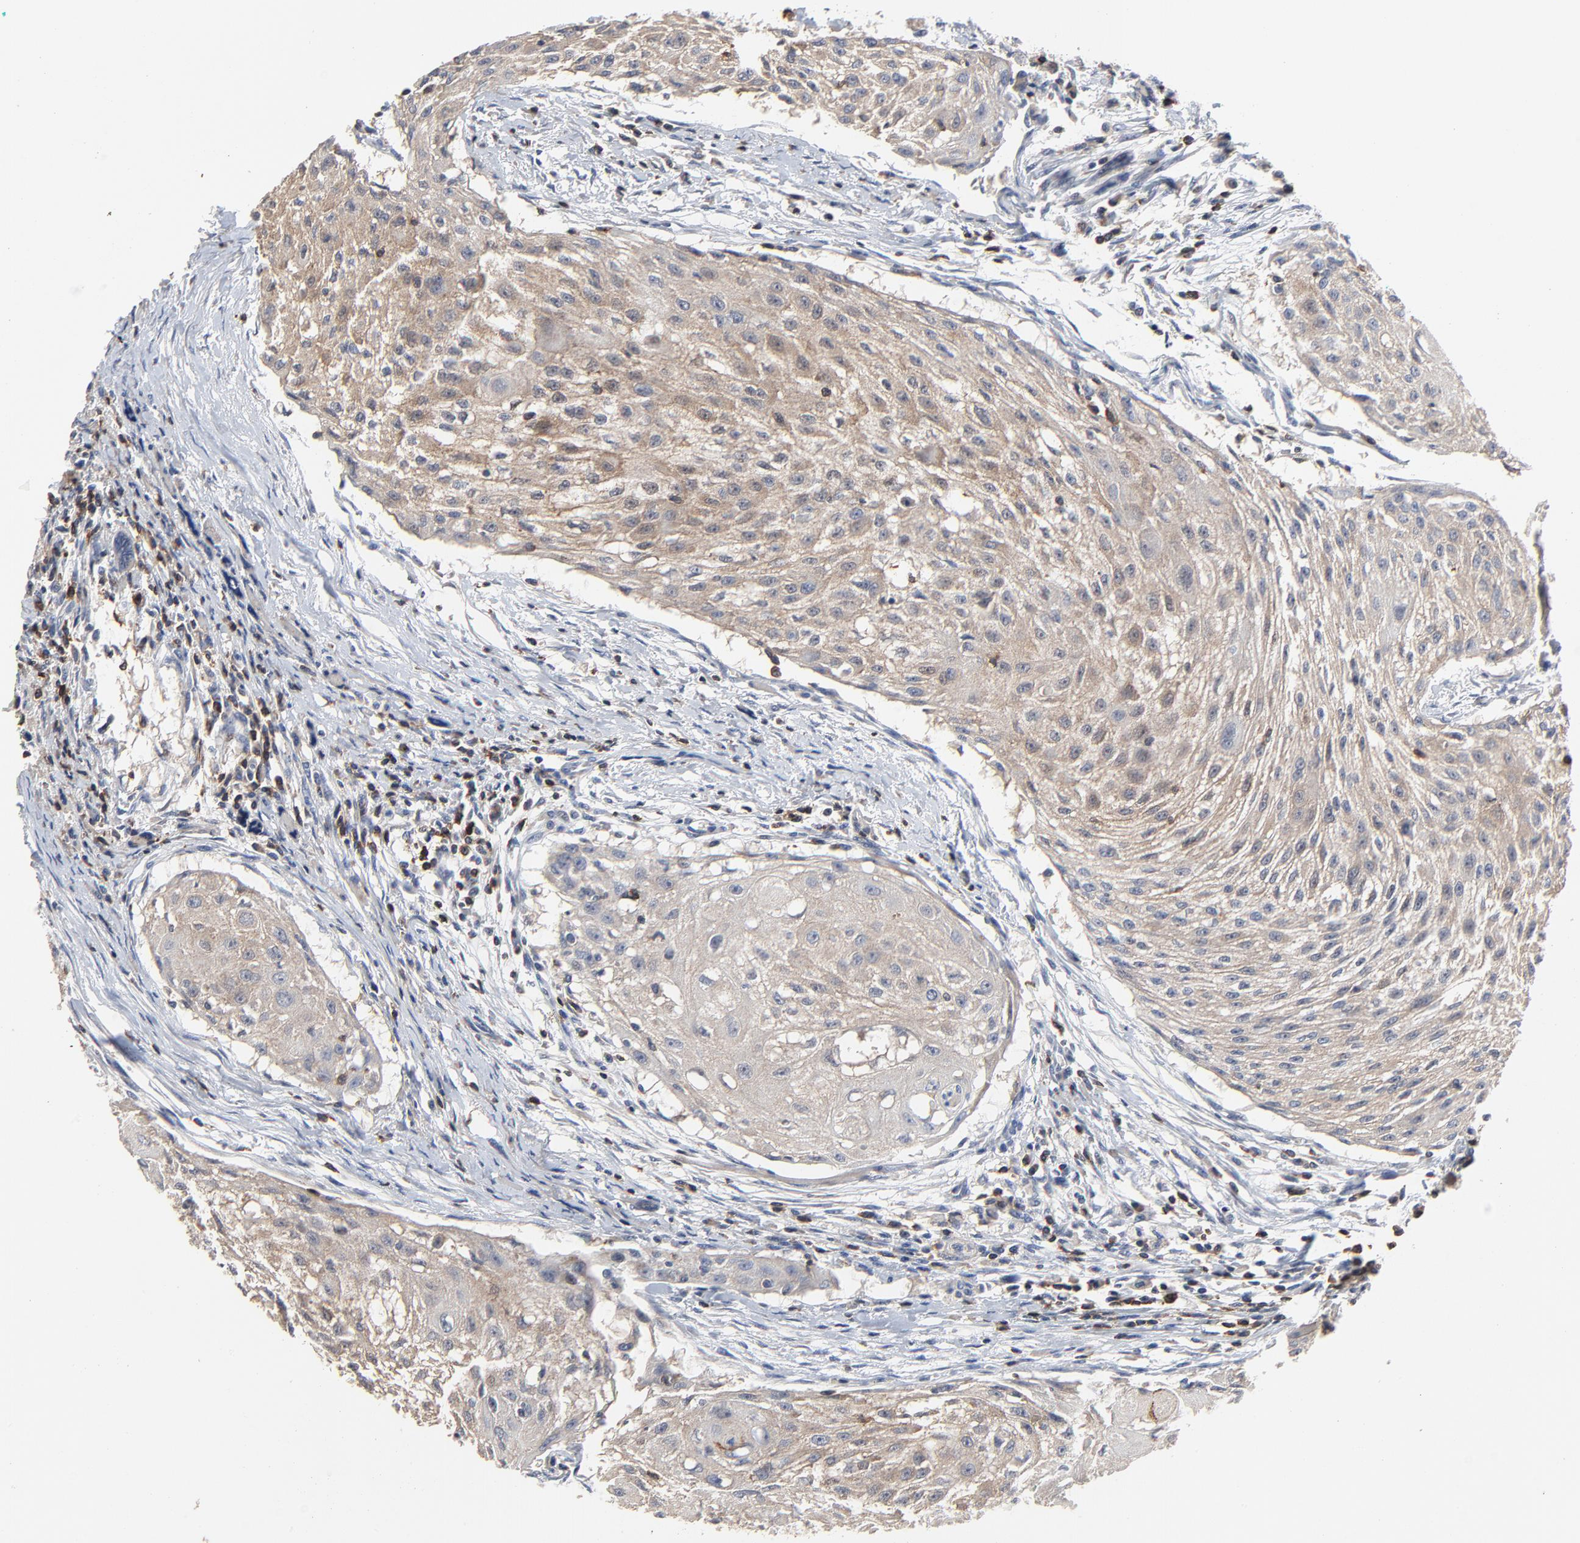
{"staining": {"intensity": "weak", "quantity": "25%-75%", "location": "cytoplasmic/membranous"}, "tissue": "head and neck cancer", "cell_type": "Tumor cells", "image_type": "cancer", "snomed": [{"axis": "morphology", "description": "Squamous cell carcinoma, NOS"}, {"axis": "topography", "description": "Head-Neck"}], "caption": "Weak cytoplasmic/membranous positivity for a protein is appreciated in approximately 25%-75% of tumor cells of head and neck squamous cell carcinoma using IHC.", "gene": "SKAP1", "patient": {"sex": "male", "age": 64}}